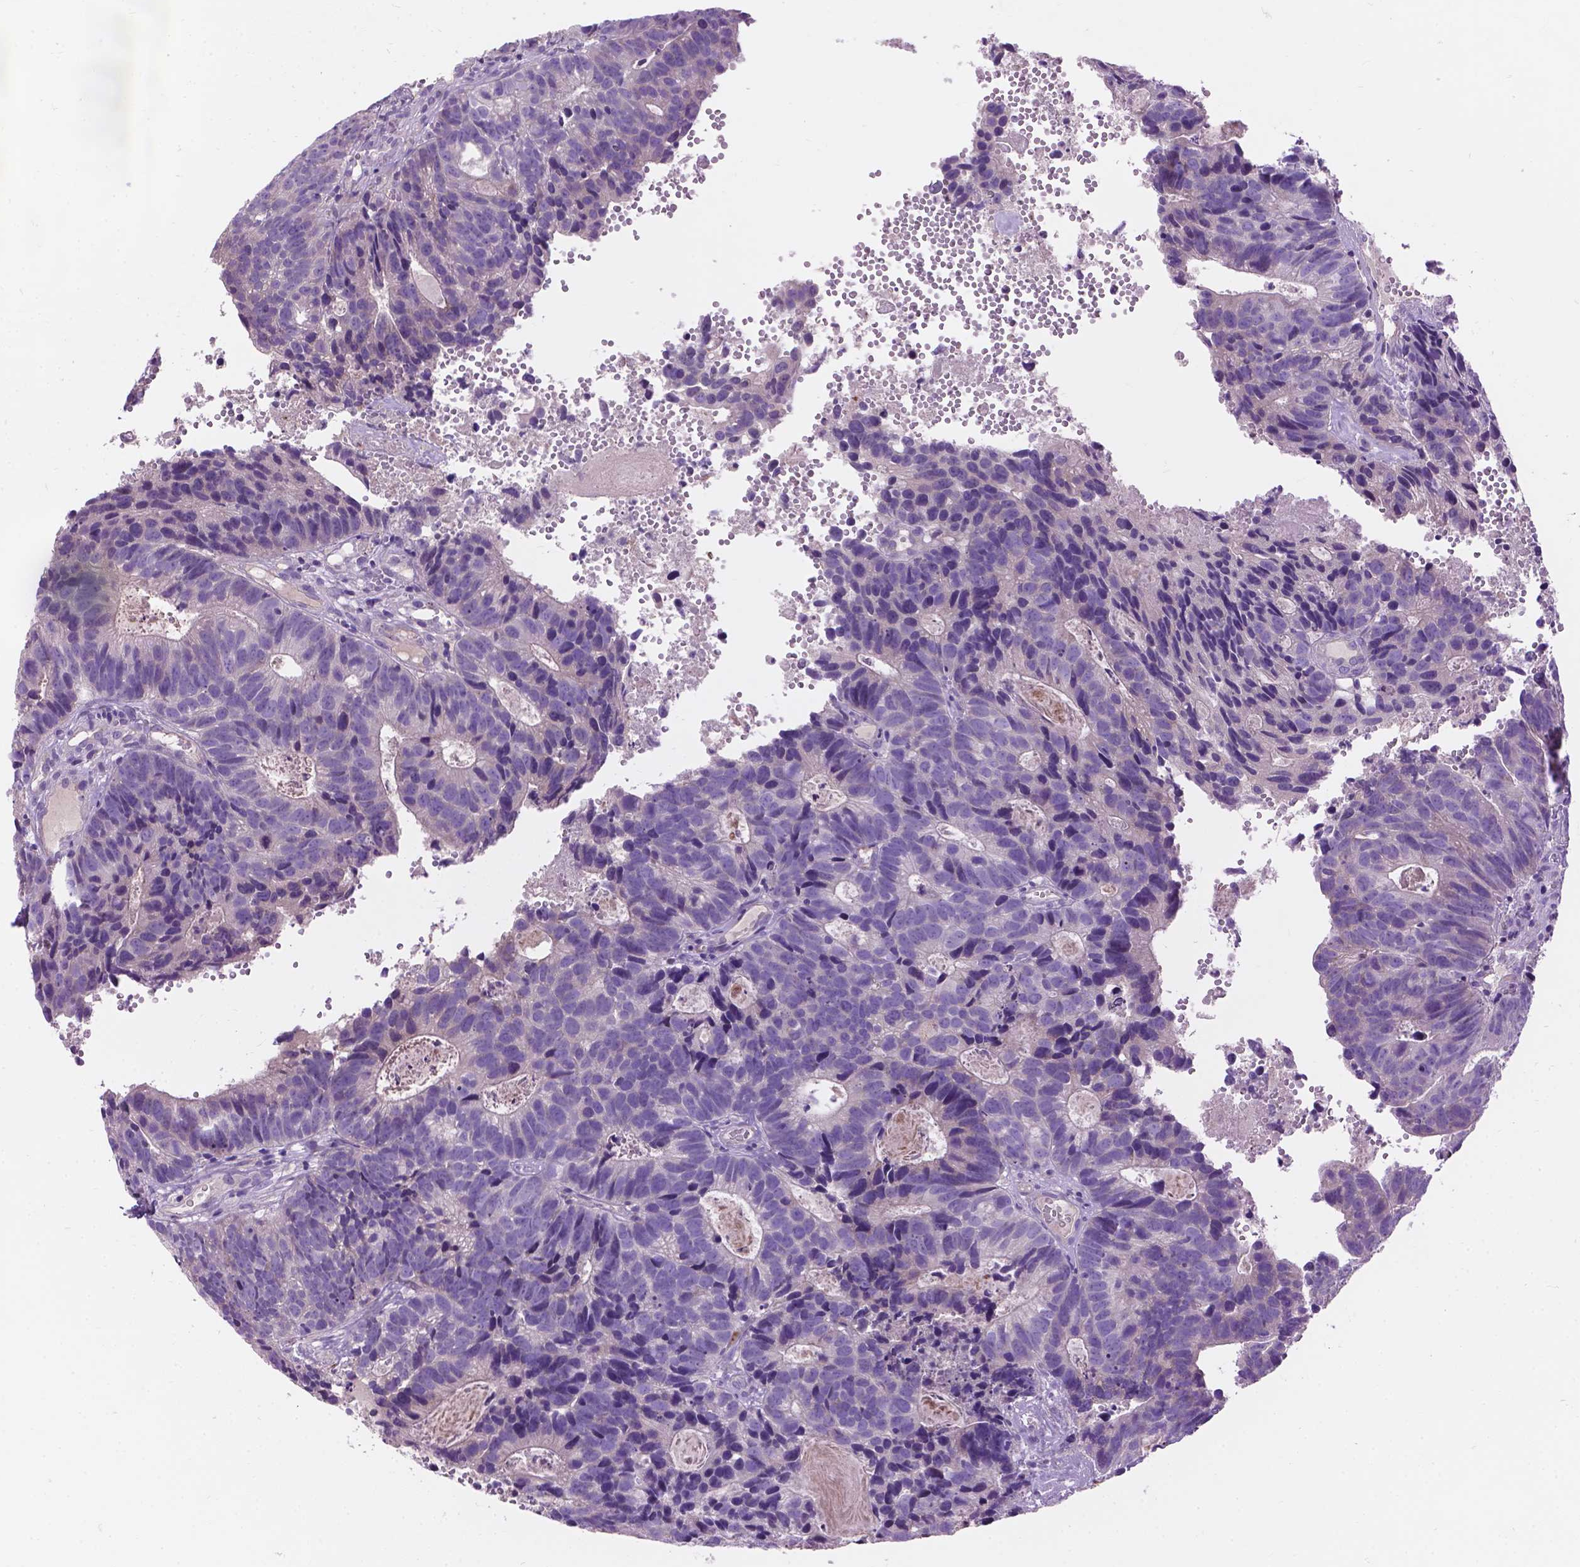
{"staining": {"intensity": "negative", "quantity": "none", "location": "none"}, "tissue": "head and neck cancer", "cell_type": "Tumor cells", "image_type": "cancer", "snomed": [{"axis": "morphology", "description": "Adenocarcinoma, NOS"}, {"axis": "topography", "description": "Head-Neck"}], "caption": "DAB (3,3'-diaminobenzidine) immunohistochemical staining of head and neck cancer displays no significant staining in tumor cells. (Brightfield microscopy of DAB (3,3'-diaminobenzidine) immunohistochemistry at high magnification).", "gene": "NOXO1", "patient": {"sex": "male", "age": 62}}